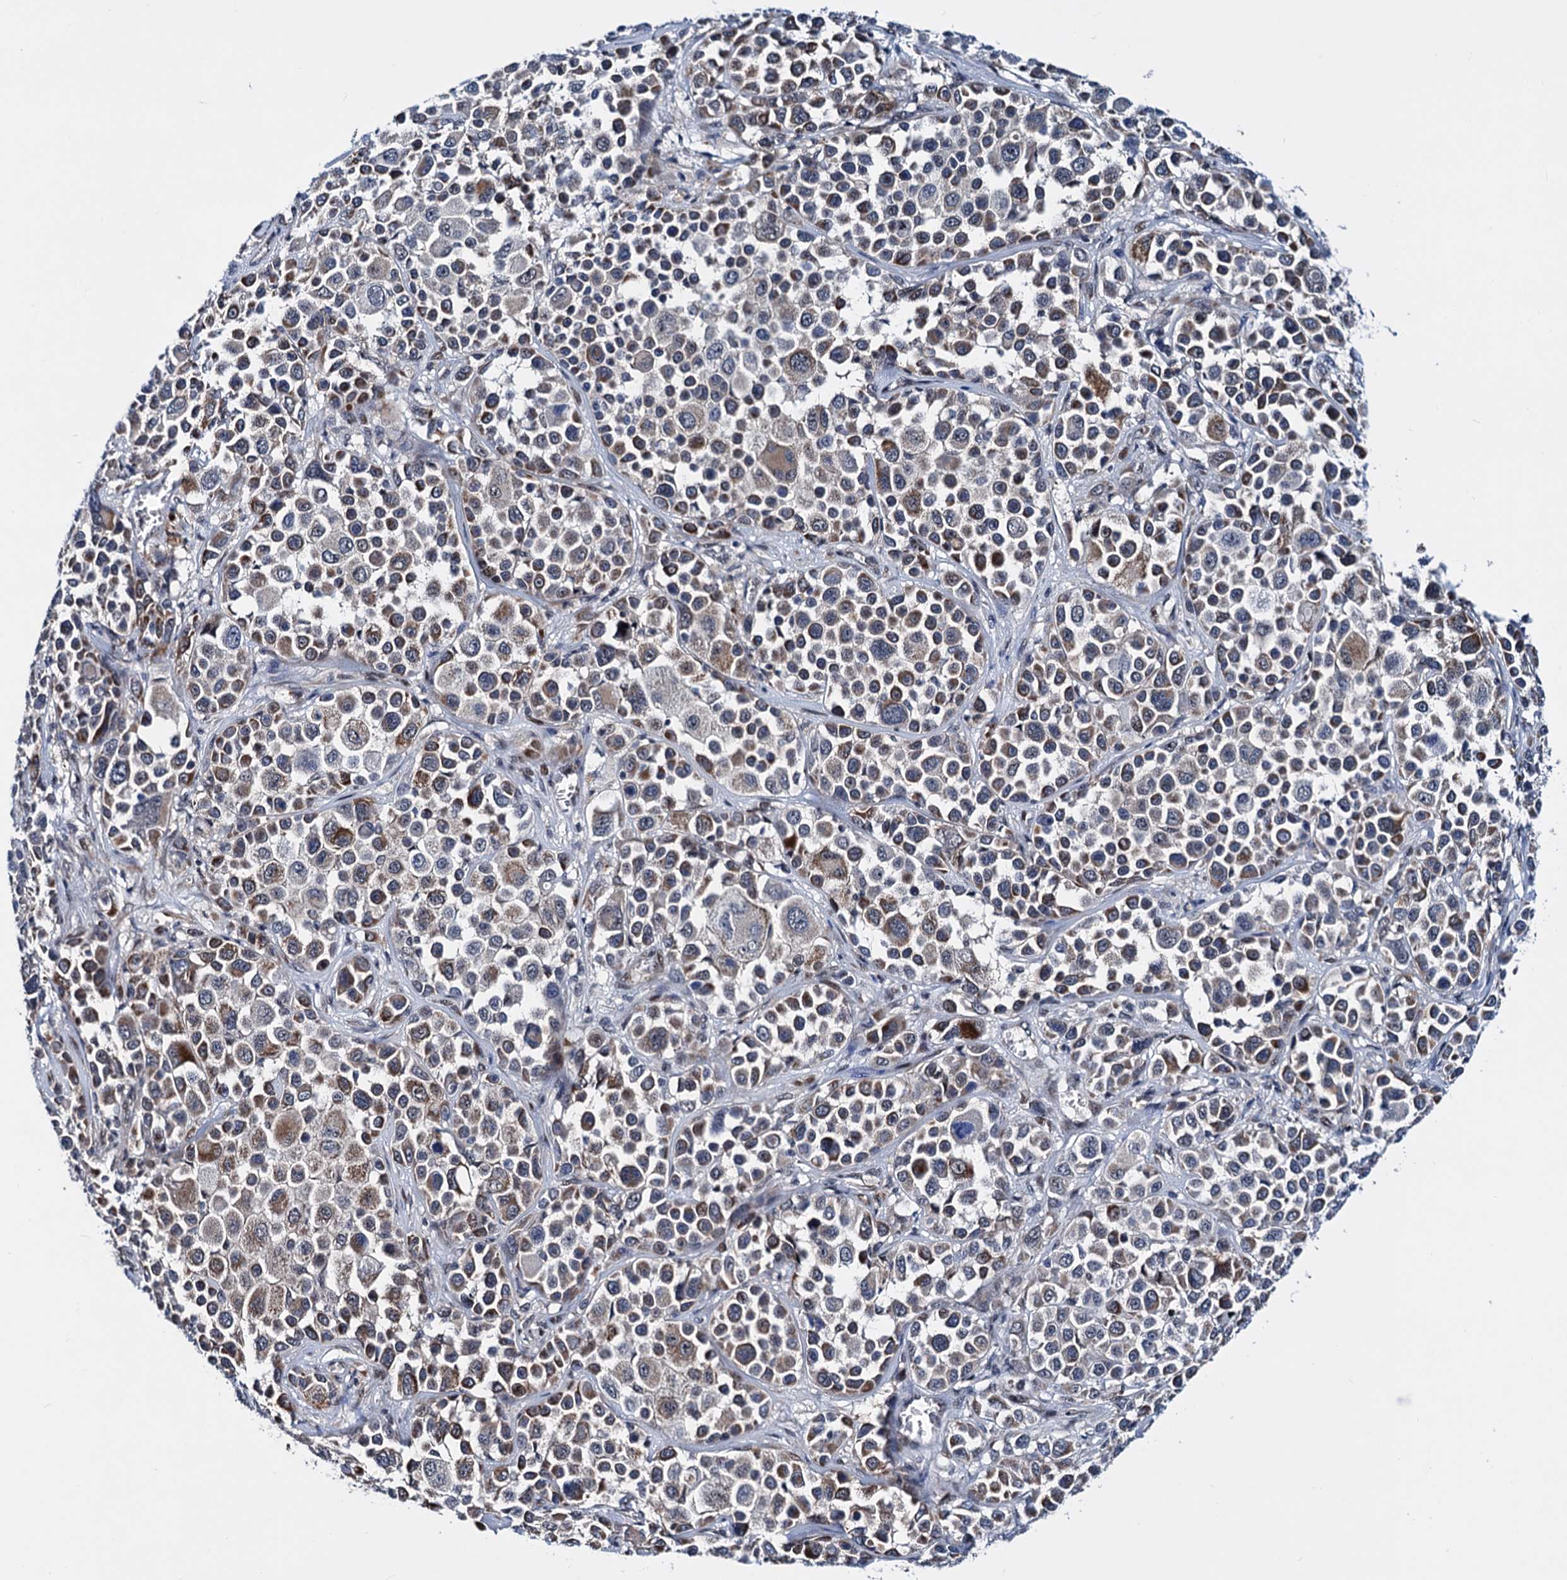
{"staining": {"intensity": "moderate", "quantity": "25%-75%", "location": "cytoplasmic/membranous,nuclear"}, "tissue": "melanoma", "cell_type": "Tumor cells", "image_type": "cancer", "snomed": [{"axis": "morphology", "description": "Malignant melanoma, NOS"}, {"axis": "topography", "description": "Skin of trunk"}], "caption": "About 25%-75% of tumor cells in melanoma reveal moderate cytoplasmic/membranous and nuclear protein positivity as visualized by brown immunohistochemical staining.", "gene": "COA4", "patient": {"sex": "male", "age": 71}}